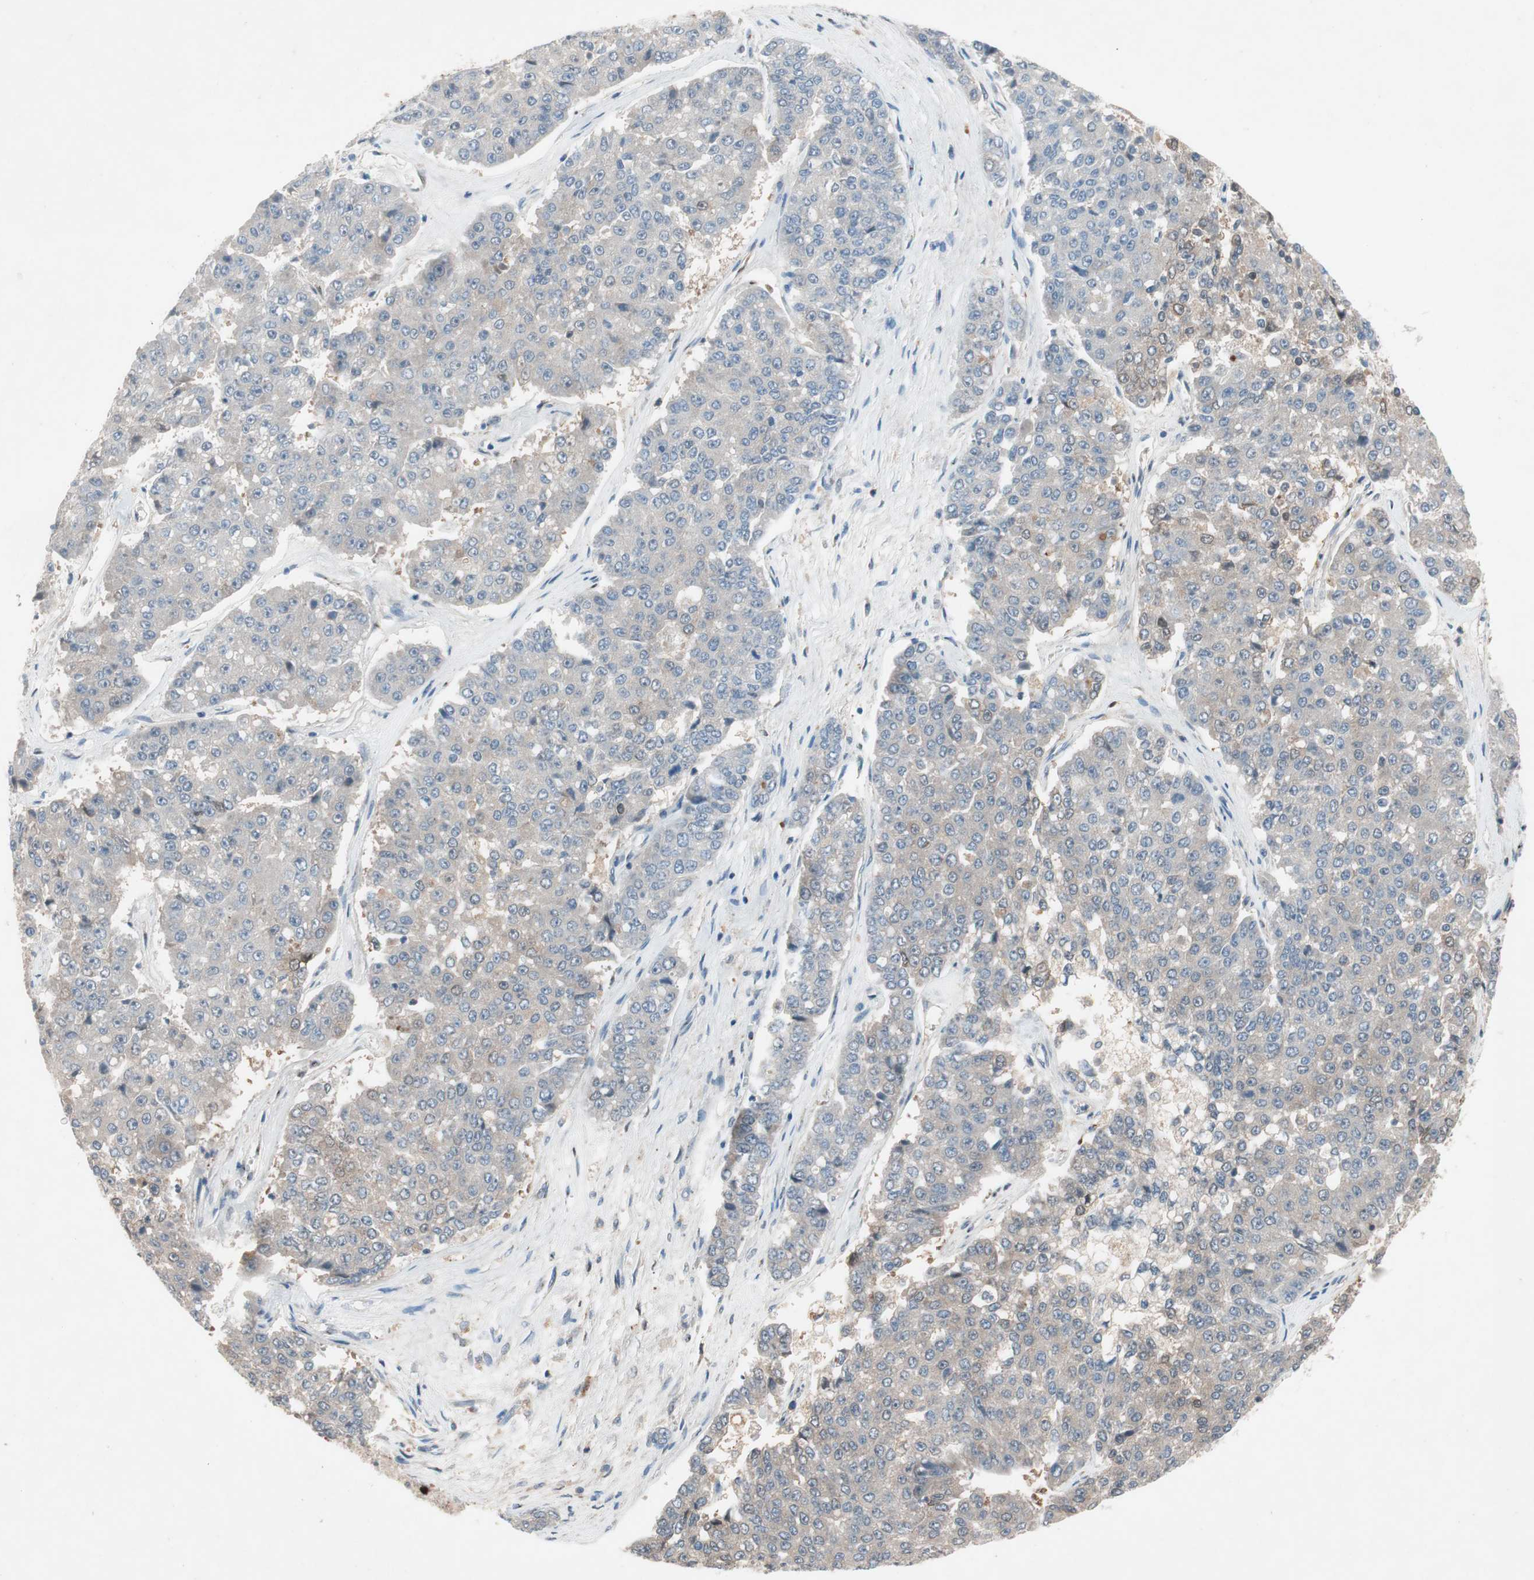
{"staining": {"intensity": "negative", "quantity": "none", "location": "none"}, "tissue": "pancreatic cancer", "cell_type": "Tumor cells", "image_type": "cancer", "snomed": [{"axis": "morphology", "description": "Adenocarcinoma, NOS"}, {"axis": "topography", "description": "Pancreas"}], "caption": "Tumor cells show no significant protein expression in pancreatic cancer.", "gene": "GALT", "patient": {"sex": "male", "age": 50}}